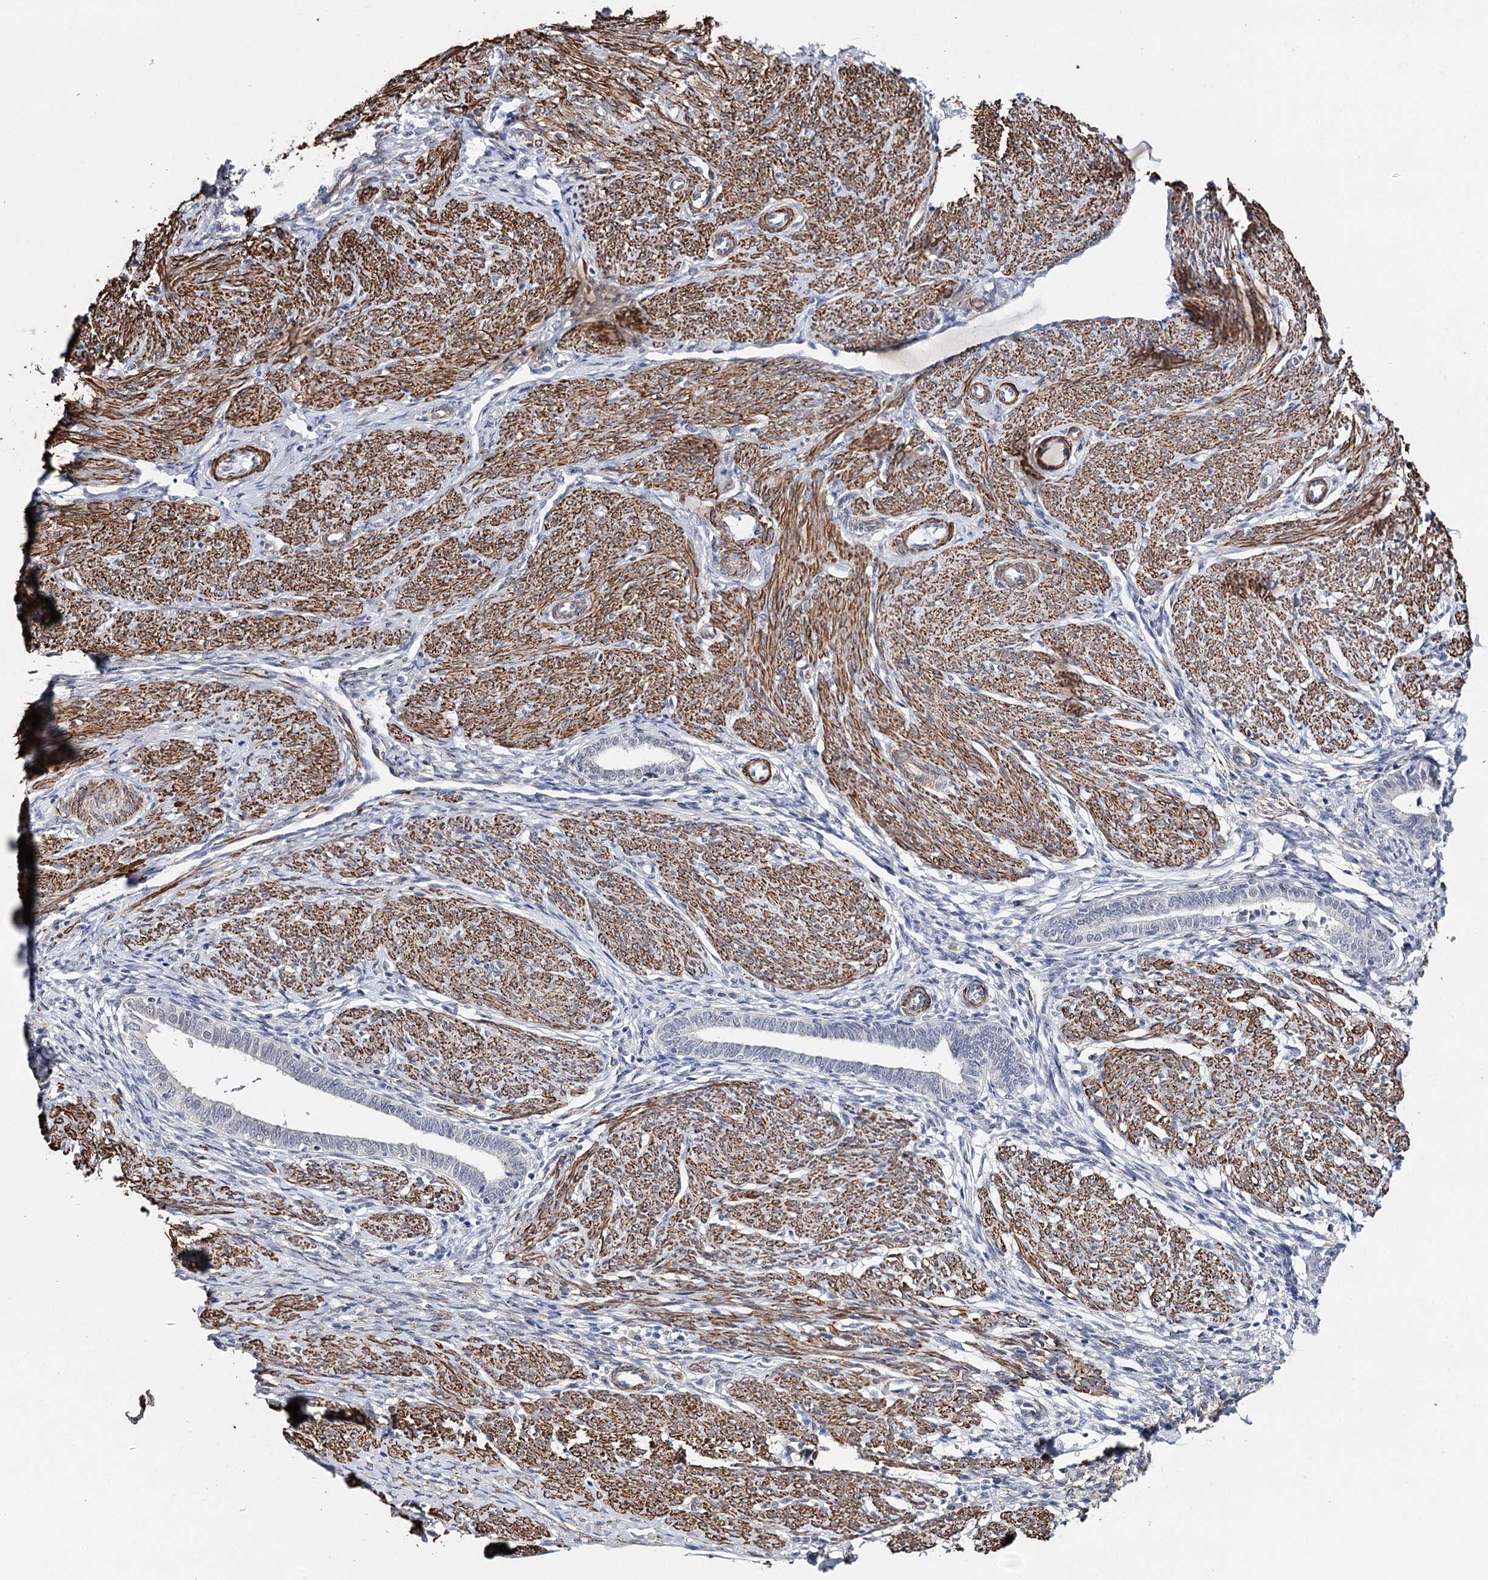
{"staining": {"intensity": "negative", "quantity": "none", "location": "none"}, "tissue": "endometrium", "cell_type": "Cells in endometrial stroma", "image_type": "normal", "snomed": [{"axis": "morphology", "description": "Normal tissue, NOS"}, {"axis": "topography", "description": "Endometrium"}], "caption": "Immunohistochemical staining of normal endometrium reveals no significant positivity in cells in endometrial stroma.", "gene": "CFAP46", "patient": {"sex": "female", "age": 72}}